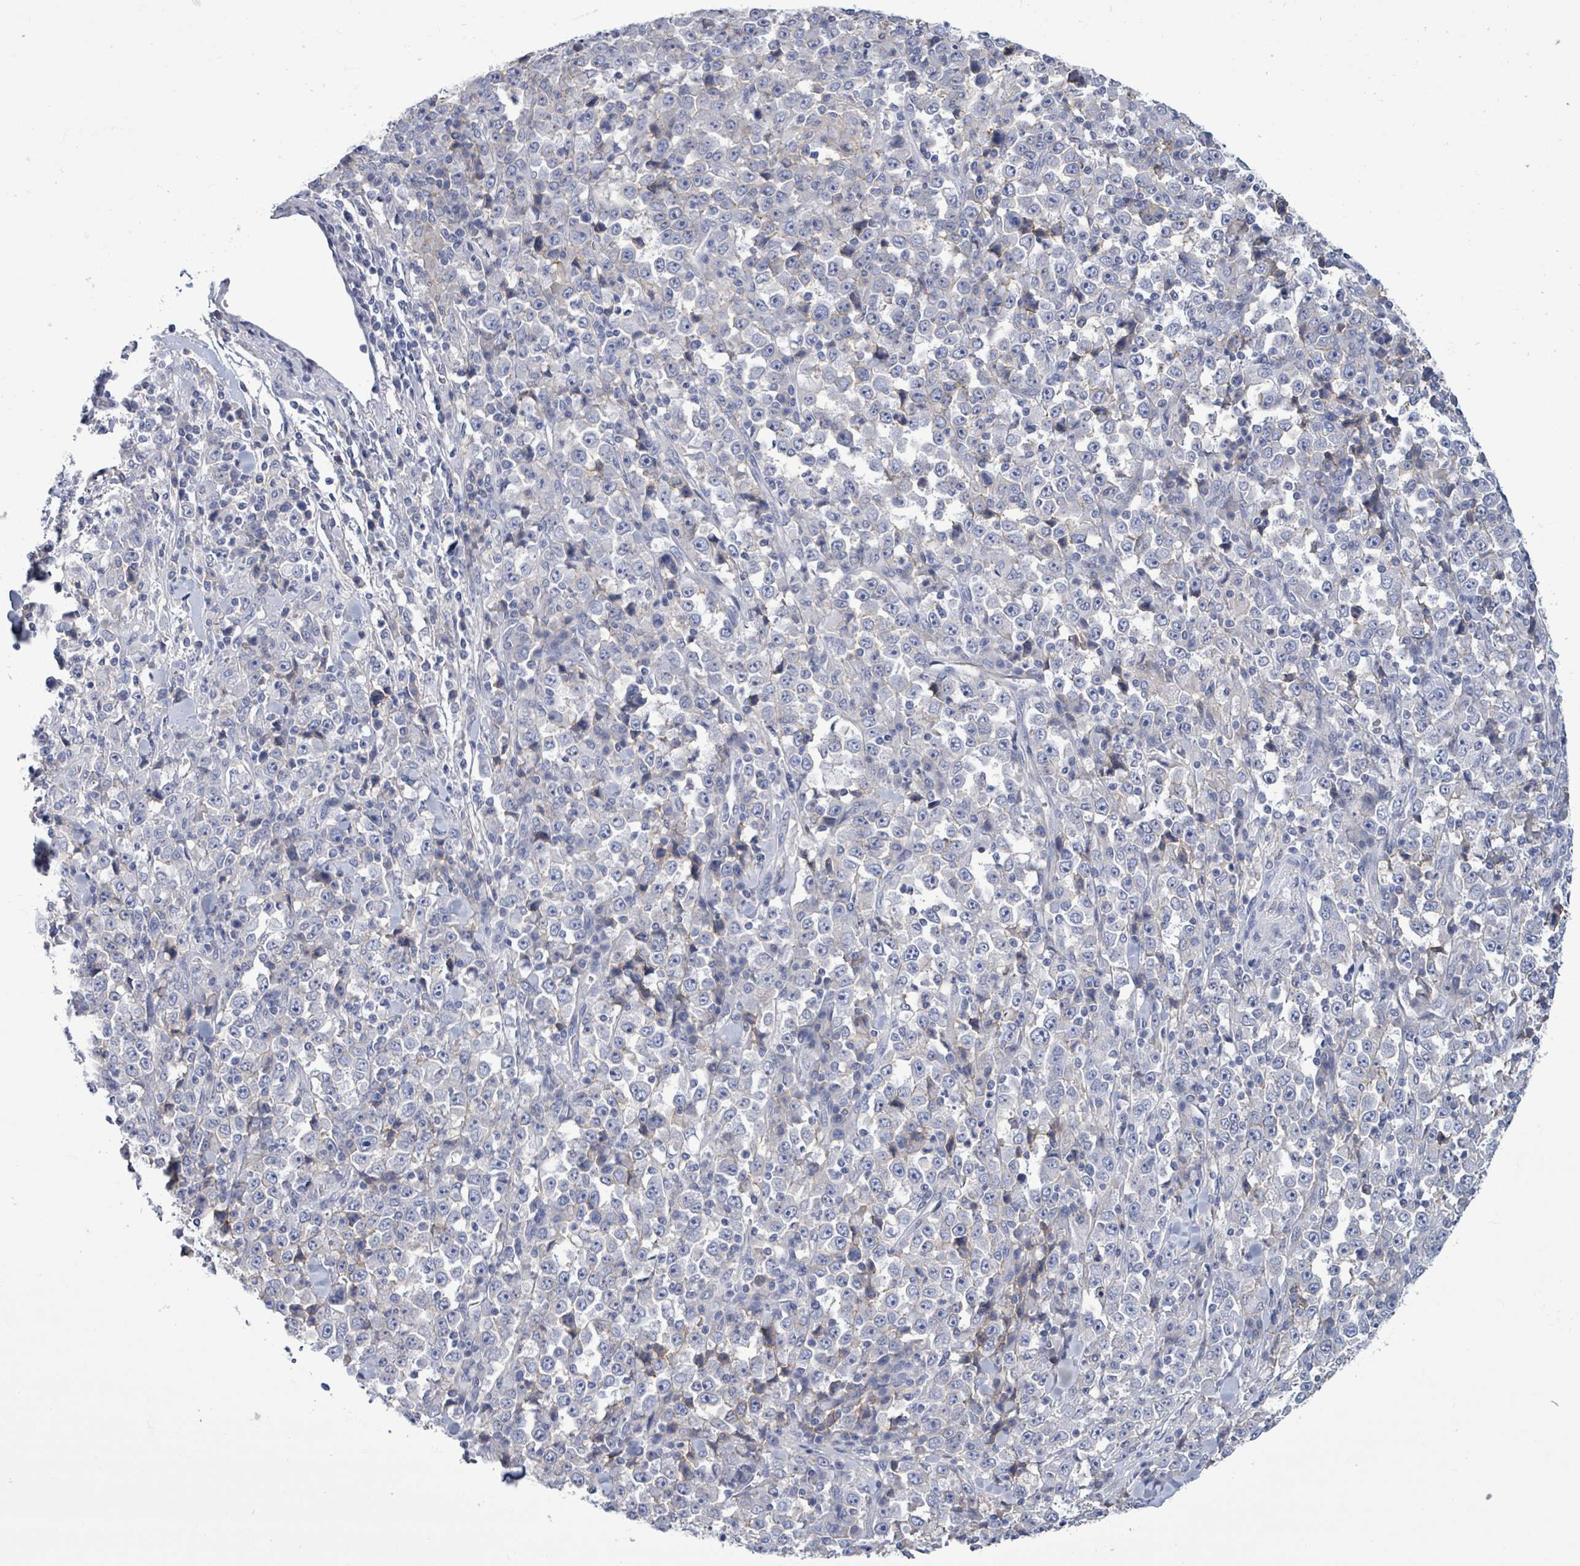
{"staining": {"intensity": "negative", "quantity": "none", "location": "none"}, "tissue": "stomach cancer", "cell_type": "Tumor cells", "image_type": "cancer", "snomed": [{"axis": "morphology", "description": "Normal tissue, NOS"}, {"axis": "morphology", "description": "Adenocarcinoma, NOS"}, {"axis": "topography", "description": "Stomach, upper"}, {"axis": "topography", "description": "Stomach"}], "caption": "High power microscopy image of an immunohistochemistry (IHC) image of stomach cancer (adenocarcinoma), revealing no significant positivity in tumor cells.", "gene": "BSG", "patient": {"sex": "male", "age": 59}}